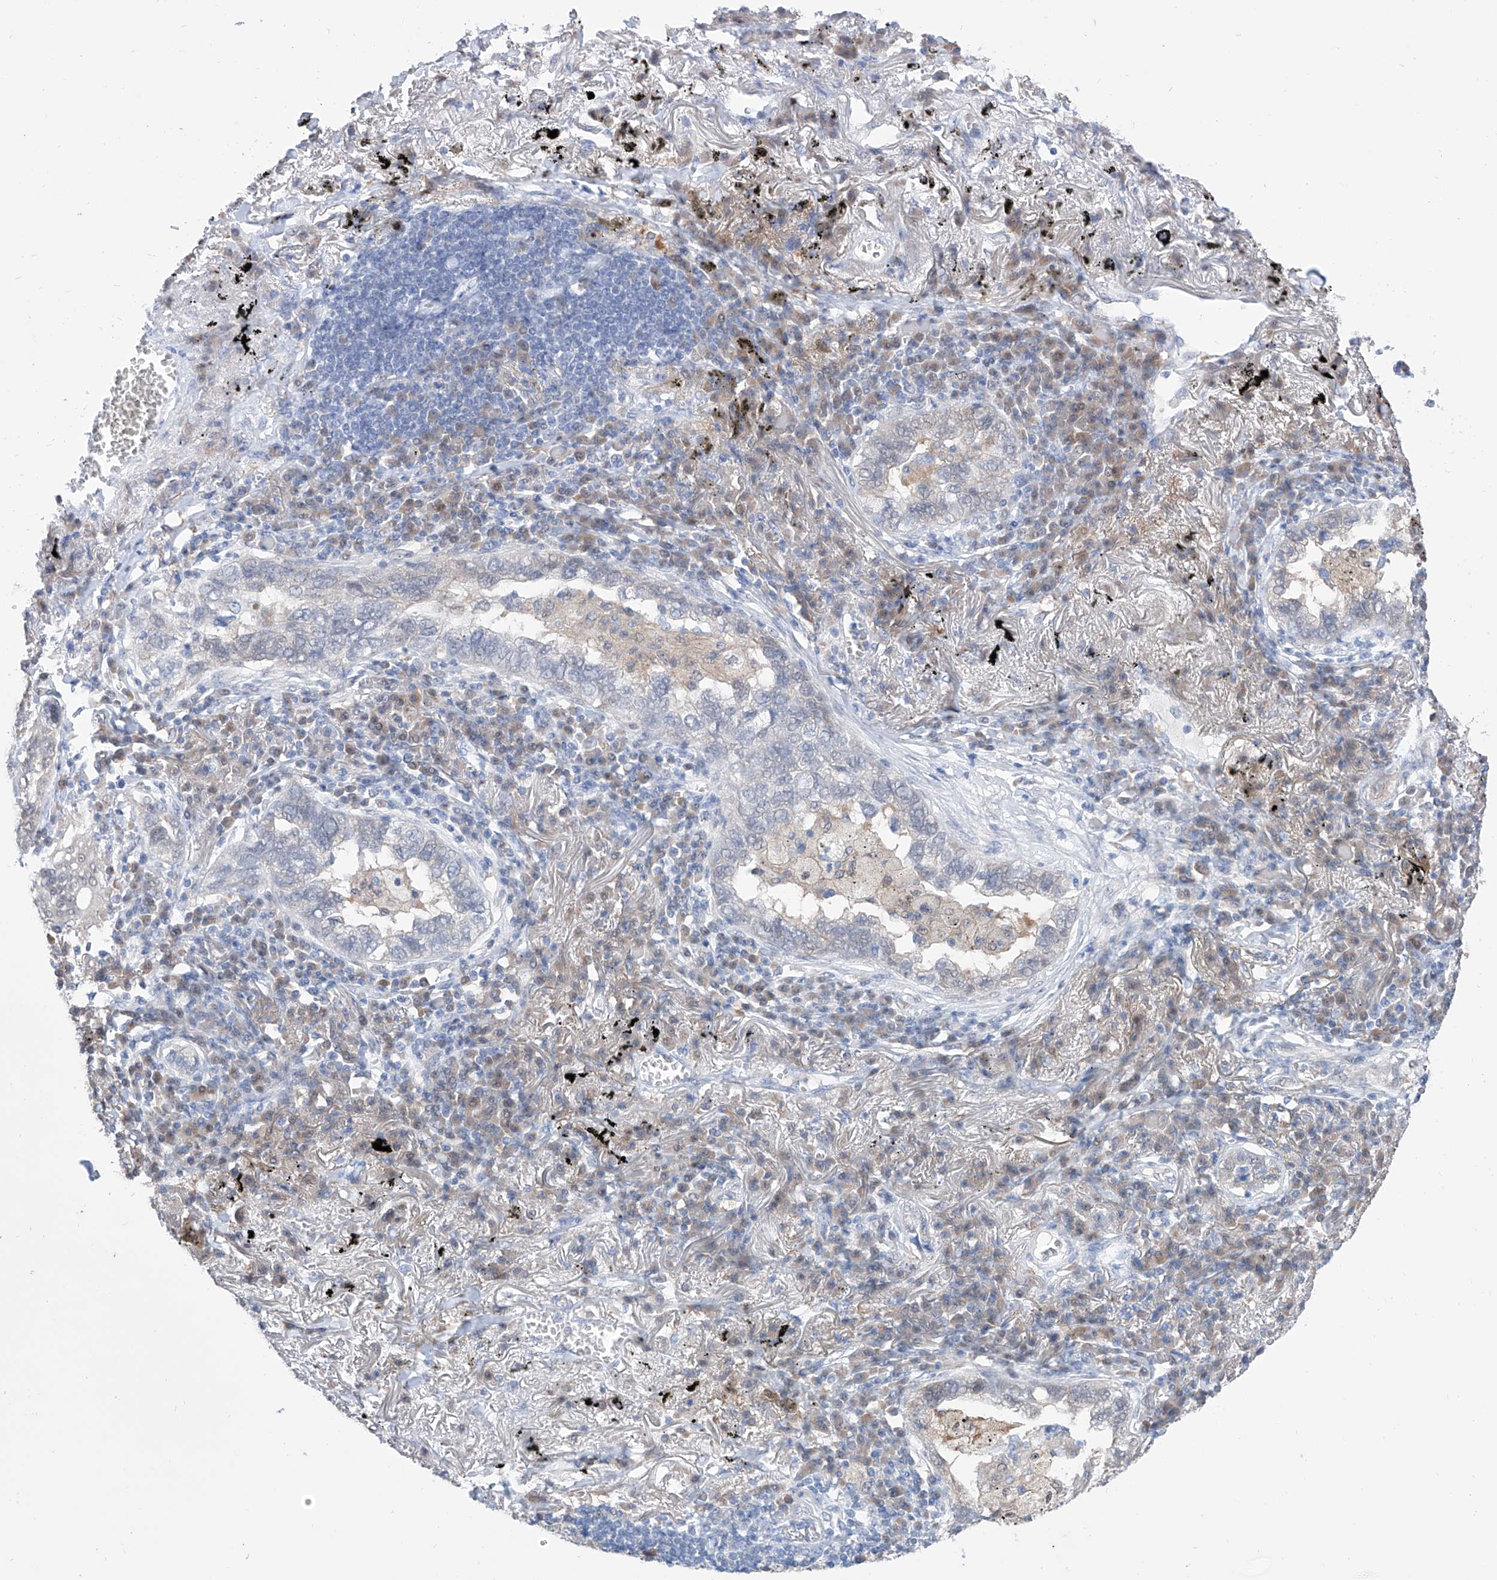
{"staining": {"intensity": "negative", "quantity": "none", "location": "none"}, "tissue": "lung cancer", "cell_type": "Tumor cells", "image_type": "cancer", "snomed": [{"axis": "morphology", "description": "Adenocarcinoma, NOS"}, {"axis": "topography", "description": "Lung"}], "caption": "Tumor cells show no significant protein positivity in lung adenocarcinoma.", "gene": "PDXK", "patient": {"sex": "male", "age": 65}}